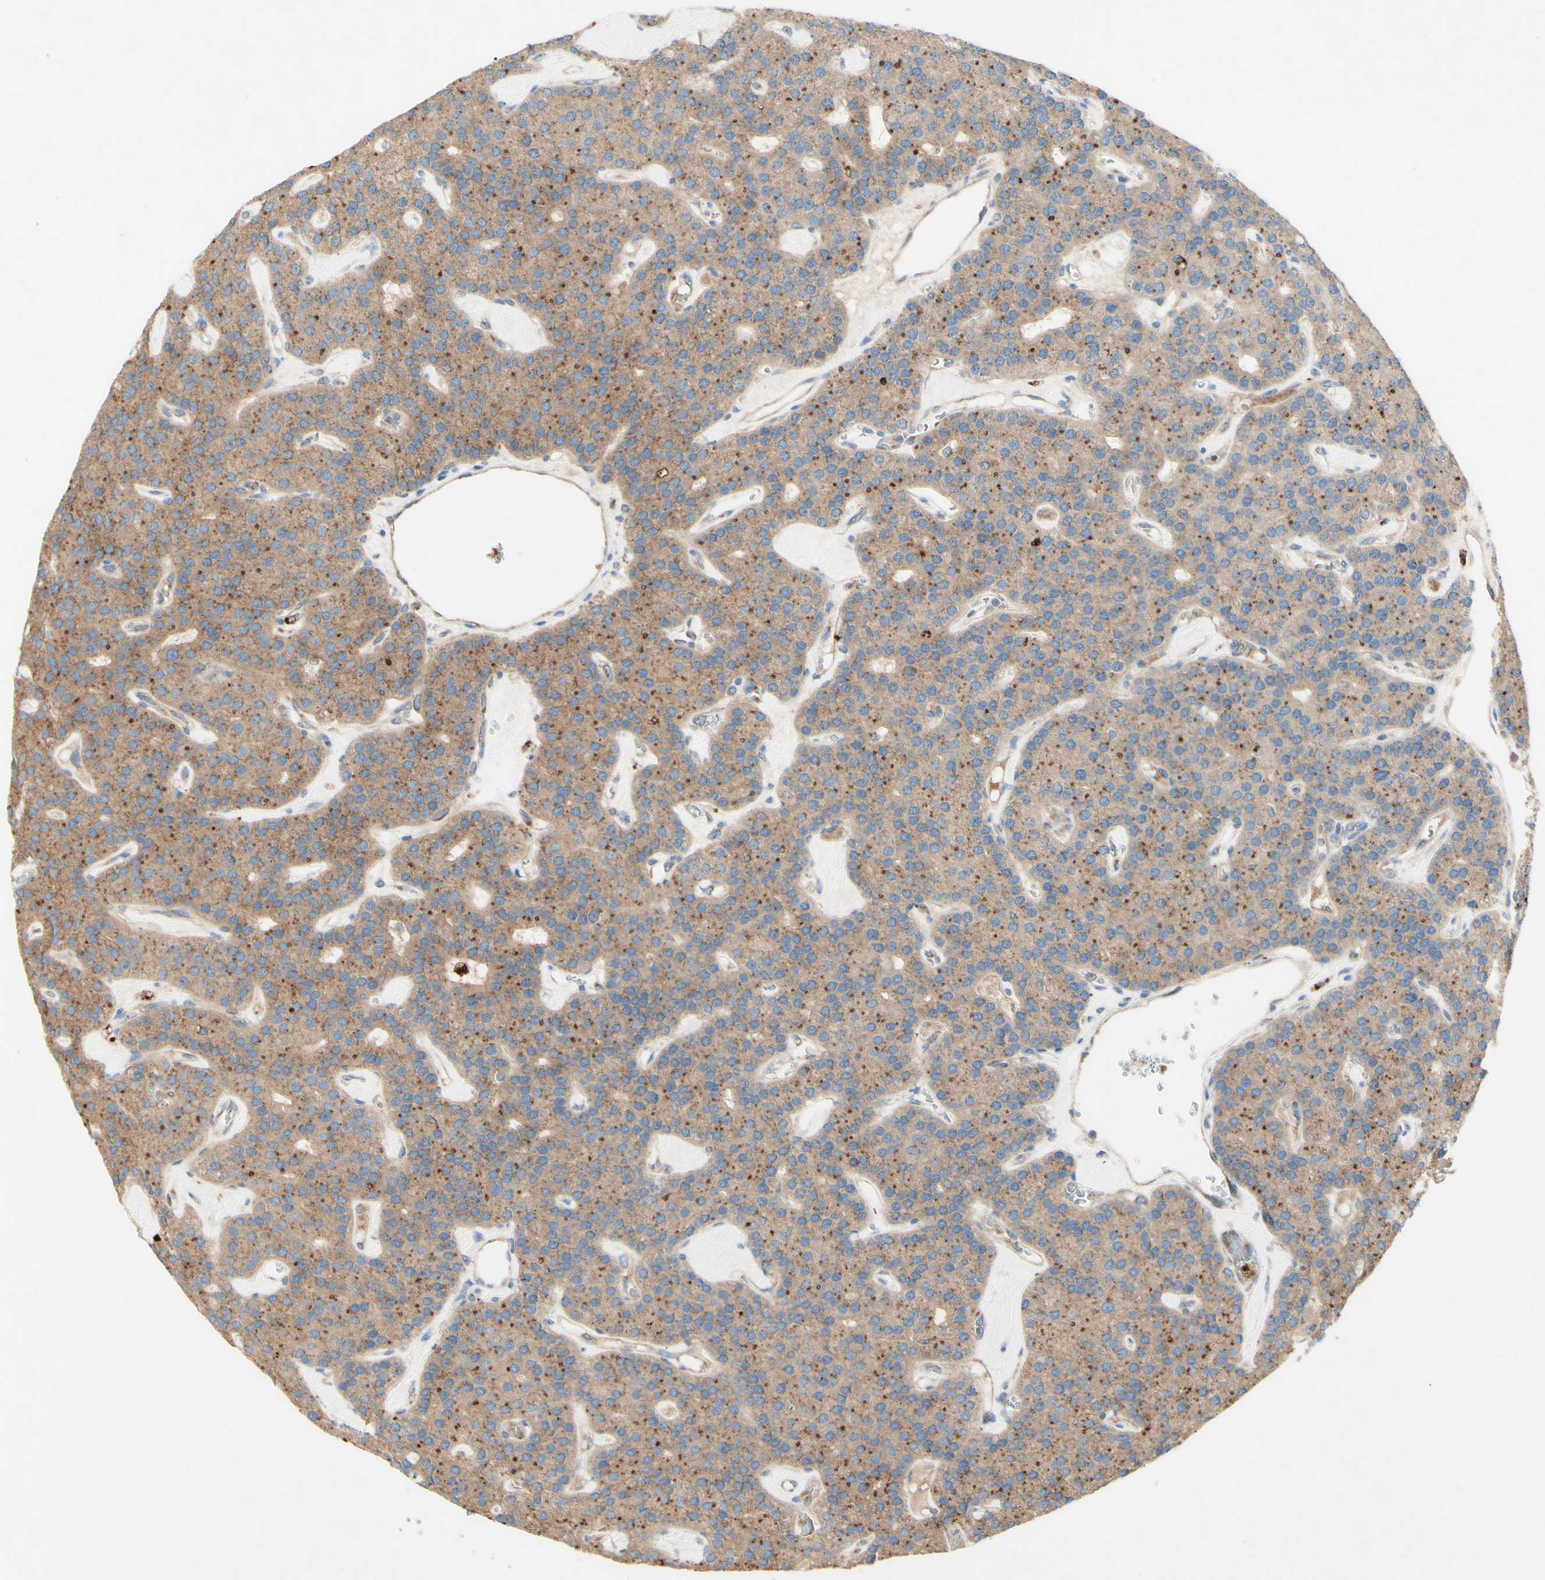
{"staining": {"intensity": "moderate", "quantity": ">75%", "location": "cytoplasmic/membranous"}, "tissue": "parathyroid gland", "cell_type": "Glandular cells", "image_type": "normal", "snomed": [{"axis": "morphology", "description": "Normal tissue, NOS"}, {"axis": "morphology", "description": "Adenoma, NOS"}, {"axis": "topography", "description": "Parathyroid gland"}], "caption": "Immunohistochemical staining of benign human parathyroid gland exhibits moderate cytoplasmic/membranous protein positivity in about >75% of glandular cells. (brown staining indicates protein expression, while blue staining denotes nuclei).", "gene": "MTM1", "patient": {"sex": "female", "age": 86}}